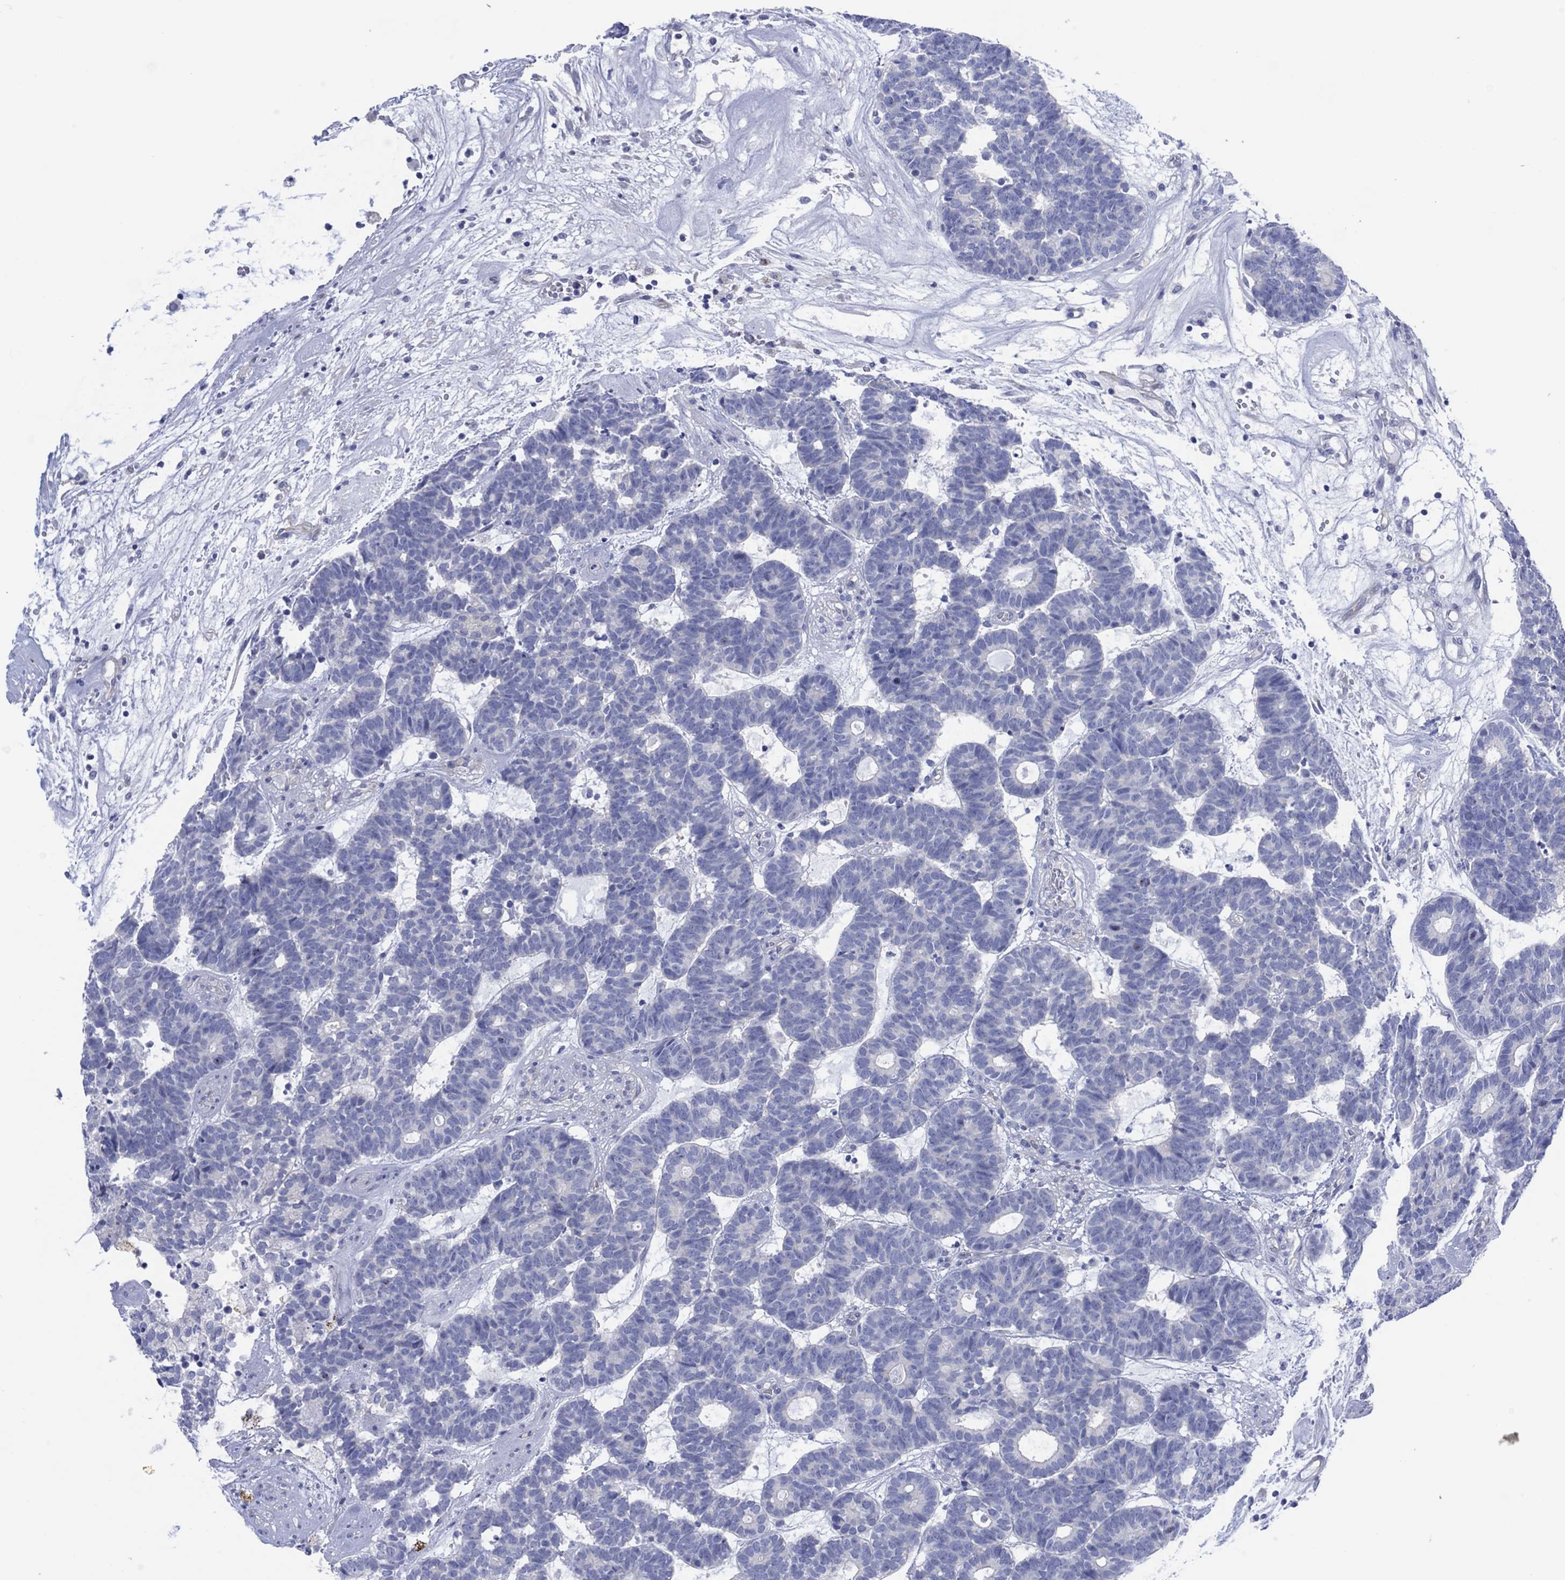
{"staining": {"intensity": "negative", "quantity": "none", "location": "none"}, "tissue": "head and neck cancer", "cell_type": "Tumor cells", "image_type": "cancer", "snomed": [{"axis": "morphology", "description": "Adenocarcinoma, NOS"}, {"axis": "topography", "description": "Head-Neck"}], "caption": "A micrograph of human head and neck cancer (adenocarcinoma) is negative for staining in tumor cells.", "gene": "TLDC2", "patient": {"sex": "female", "age": 81}}